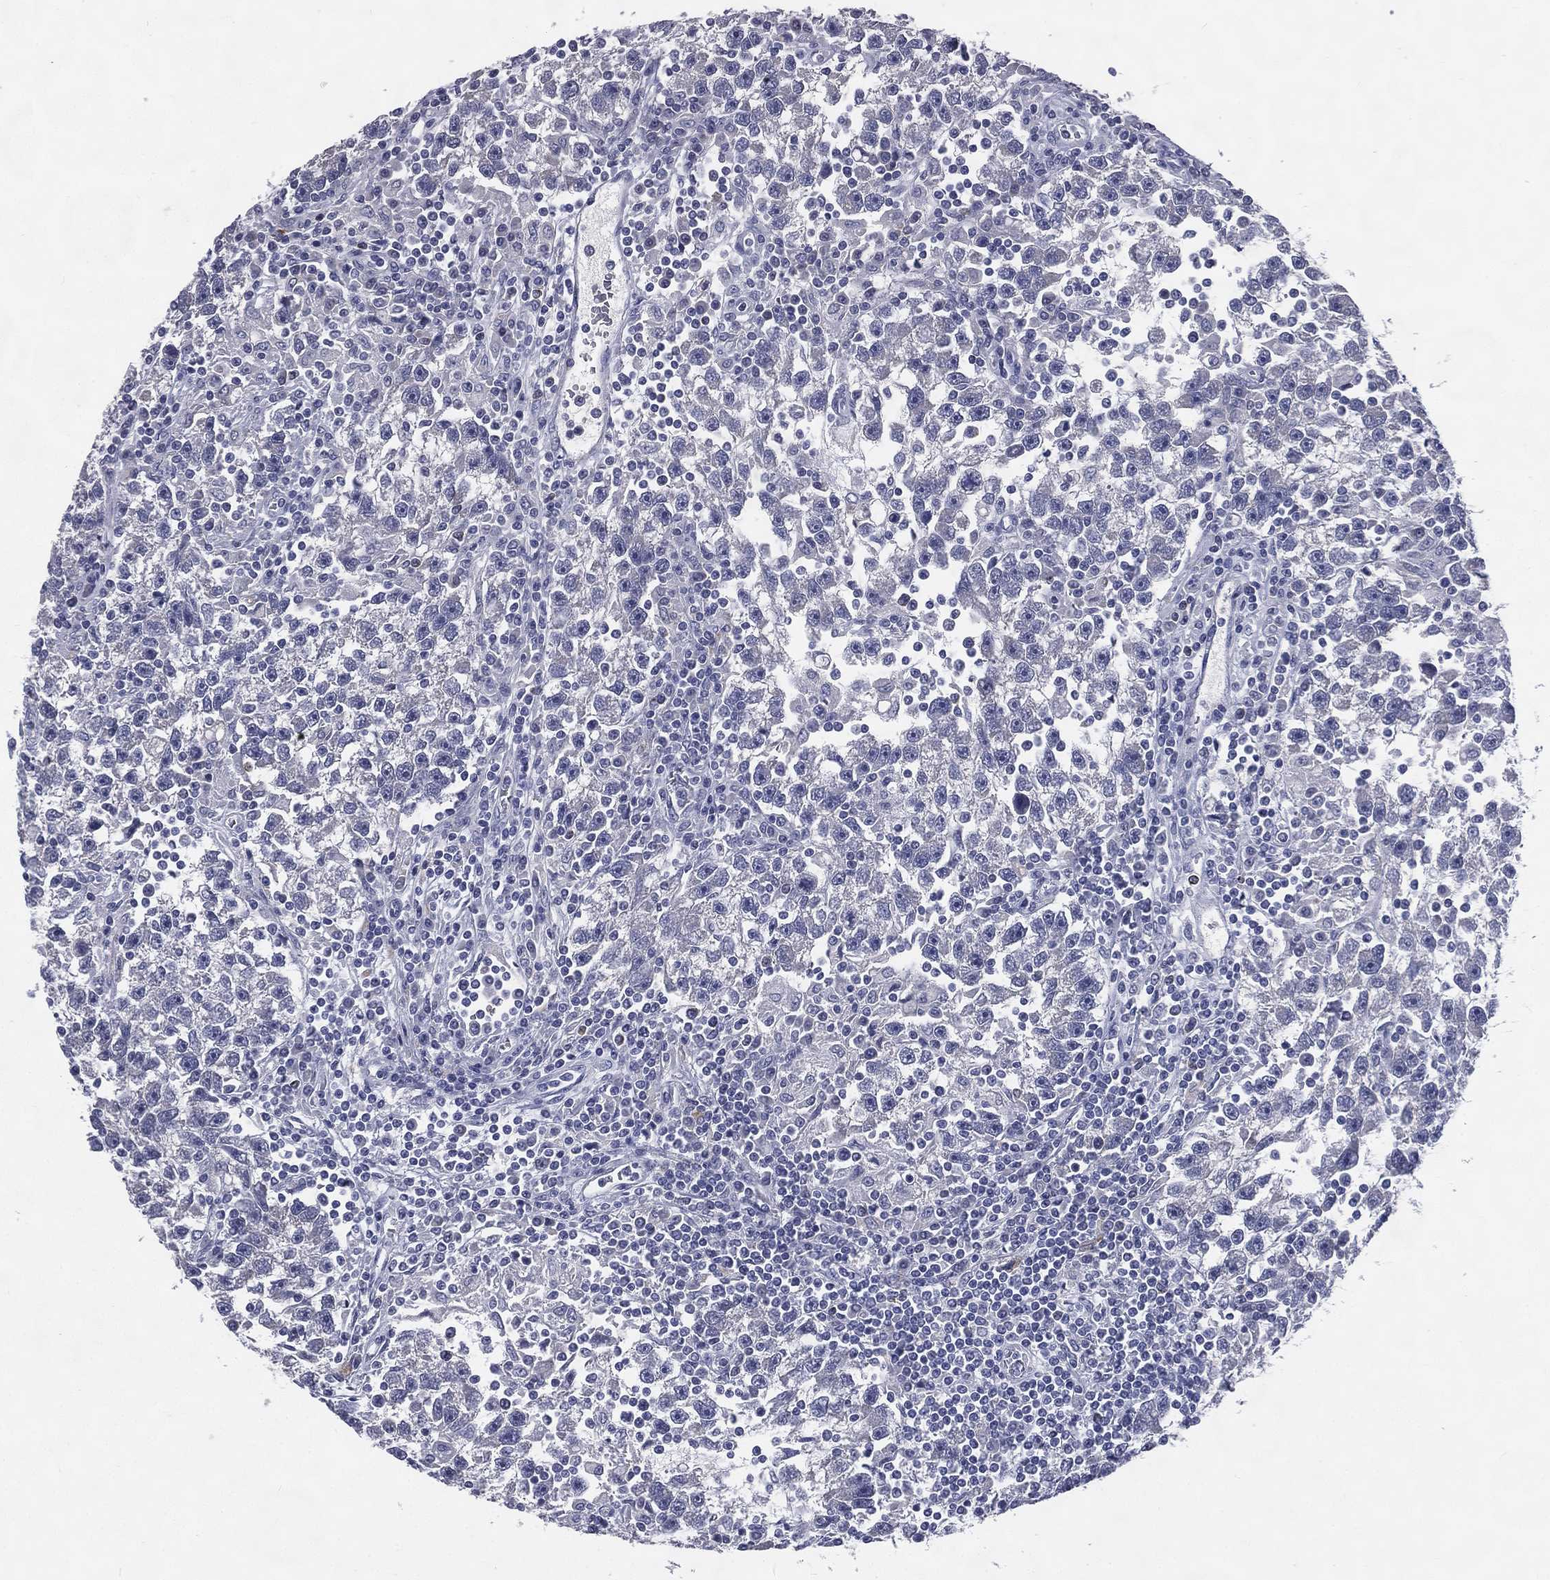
{"staining": {"intensity": "negative", "quantity": "none", "location": "none"}, "tissue": "testis cancer", "cell_type": "Tumor cells", "image_type": "cancer", "snomed": [{"axis": "morphology", "description": "Seminoma, NOS"}, {"axis": "topography", "description": "Testis"}], "caption": "Immunohistochemistry of human seminoma (testis) reveals no positivity in tumor cells. (Stains: DAB (3,3'-diaminobenzidine) immunohistochemistry with hematoxylin counter stain, Microscopy: brightfield microscopy at high magnification).", "gene": "IFT27", "patient": {"sex": "male", "age": 47}}